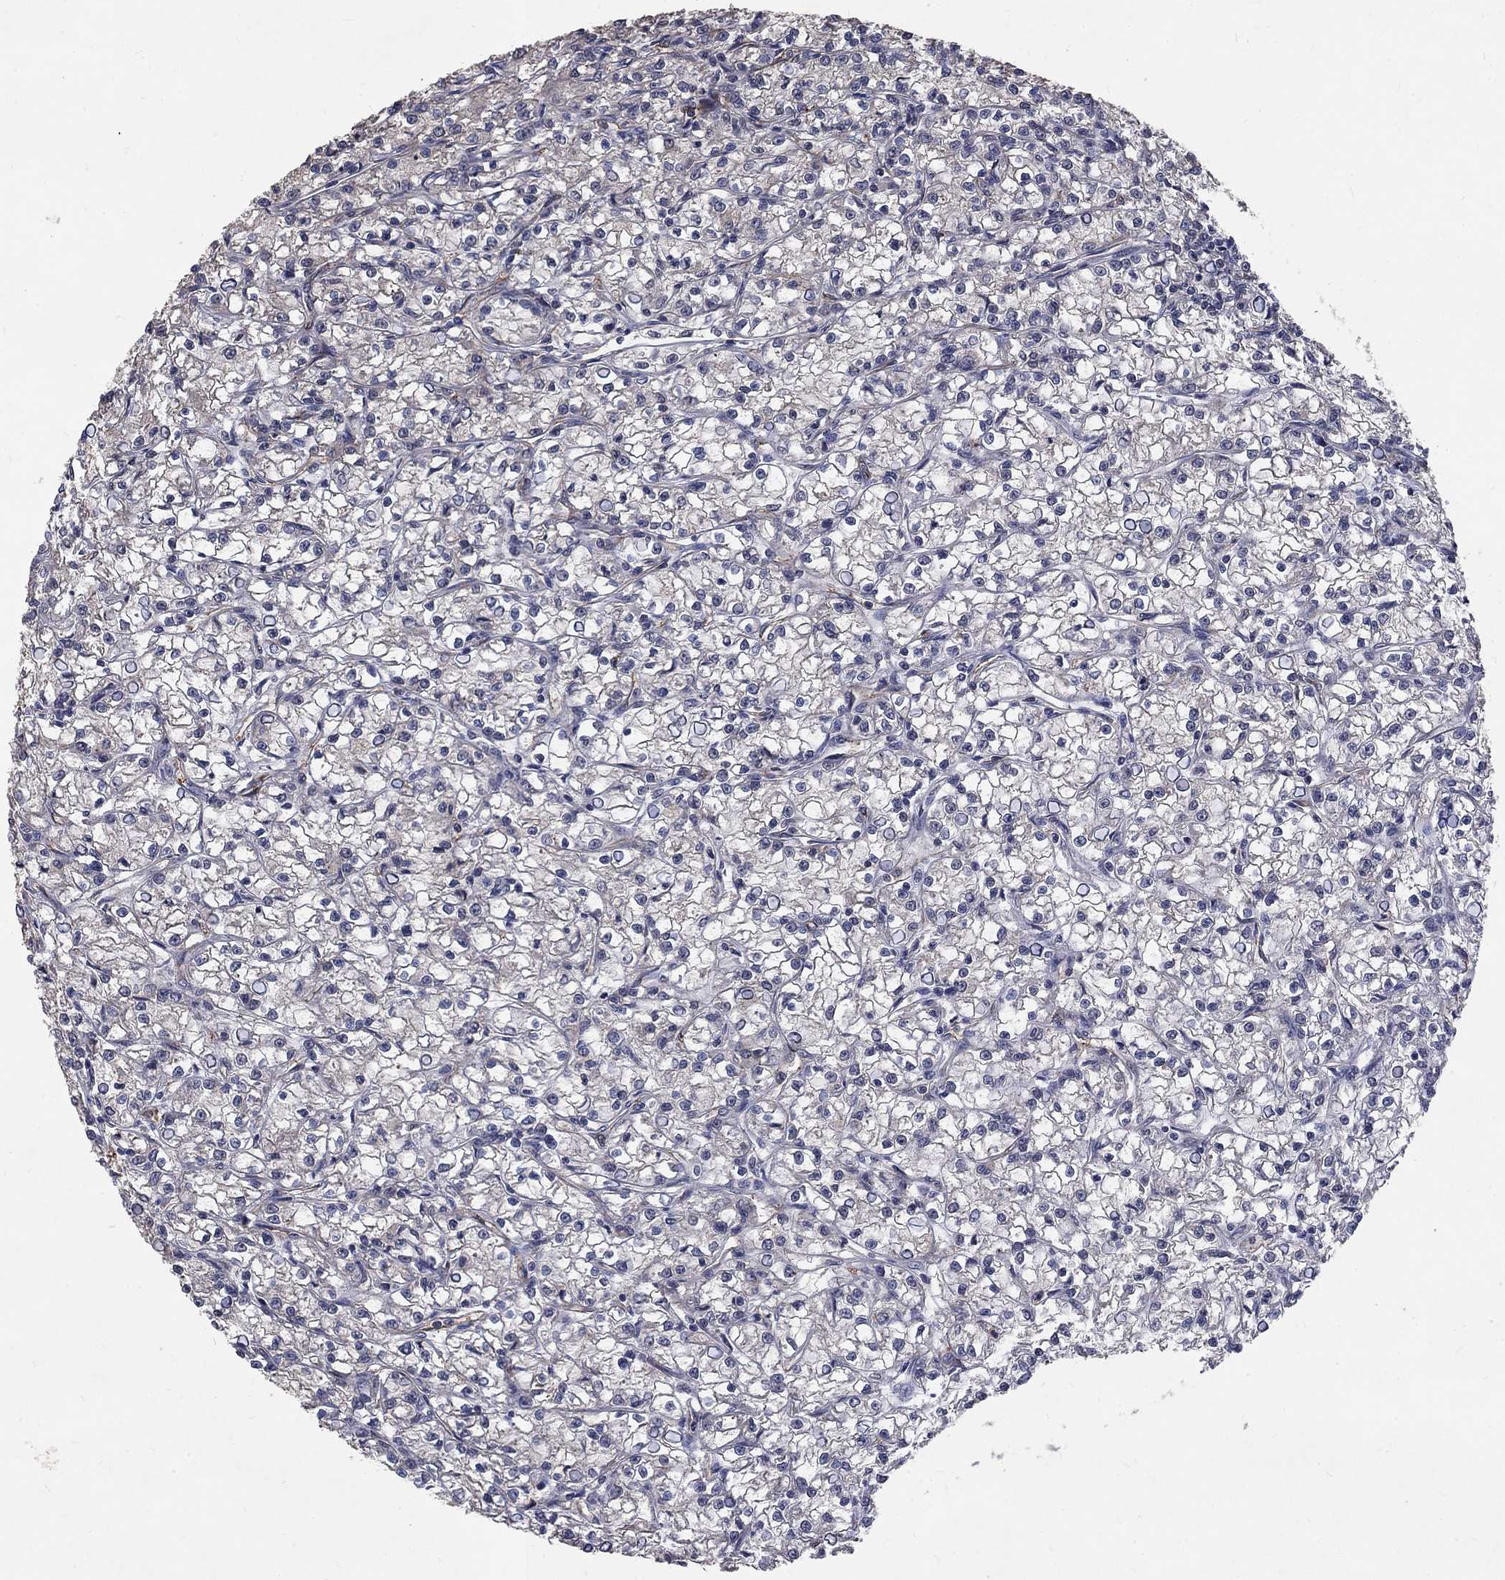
{"staining": {"intensity": "negative", "quantity": "none", "location": "none"}, "tissue": "renal cancer", "cell_type": "Tumor cells", "image_type": "cancer", "snomed": [{"axis": "morphology", "description": "Adenocarcinoma, NOS"}, {"axis": "topography", "description": "Kidney"}], "caption": "Histopathology image shows no protein expression in tumor cells of adenocarcinoma (renal) tissue.", "gene": "CHST5", "patient": {"sex": "female", "age": 59}}